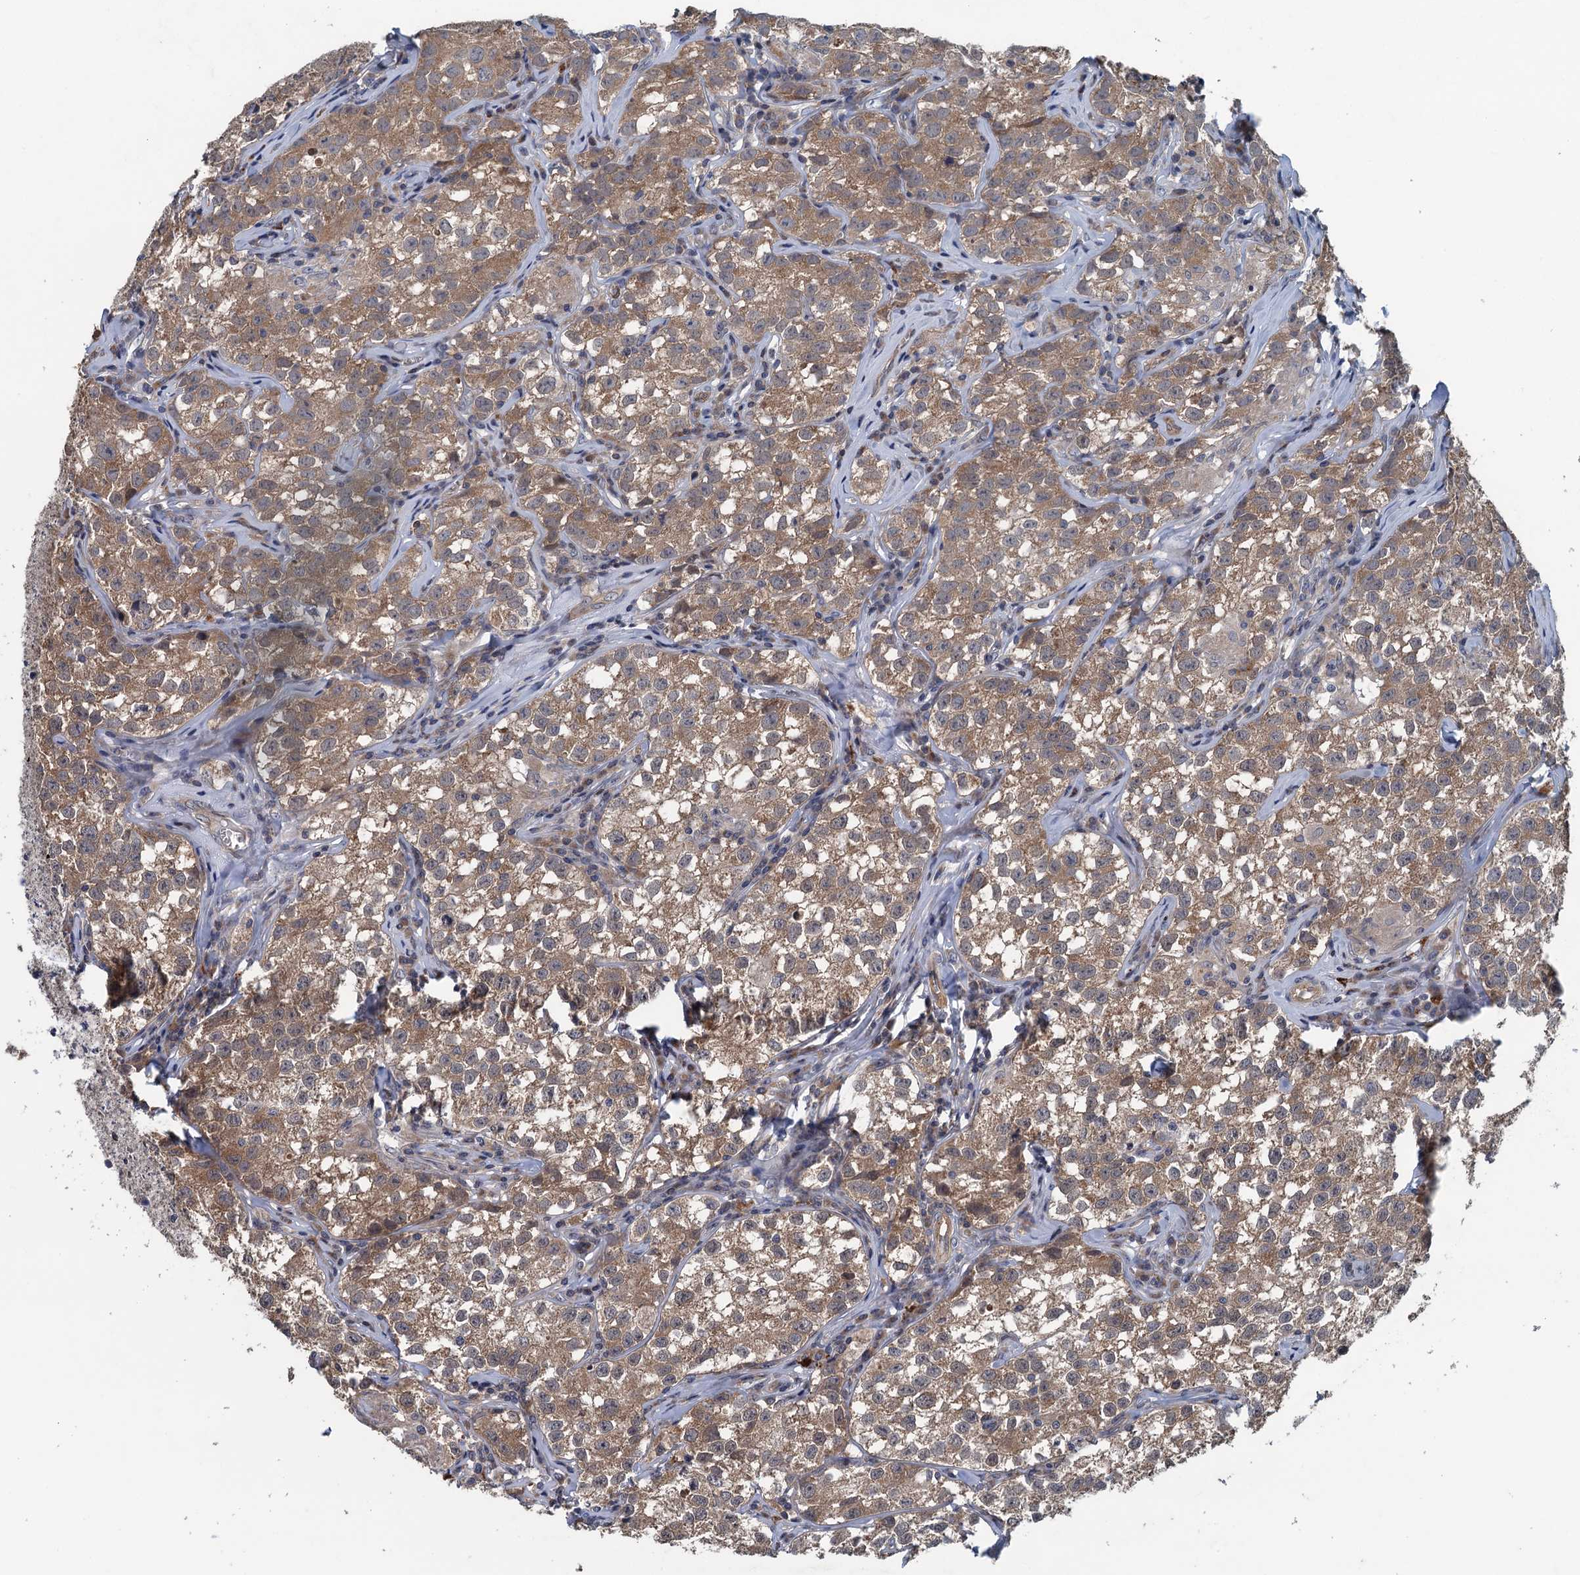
{"staining": {"intensity": "moderate", "quantity": ">75%", "location": "cytoplasmic/membranous"}, "tissue": "testis cancer", "cell_type": "Tumor cells", "image_type": "cancer", "snomed": [{"axis": "morphology", "description": "Seminoma, NOS"}, {"axis": "morphology", "description": "Carcinoma, Embryonal, NOS"}, {"axis": "topography", "description": "Testis"}], "caption": "This is an image of IHC staining of testis cancer, which shows moderate expression in the cytoplasmic/membranous of tumor cells.", "gene": "KBTBD8", "patient": {"sex": "male", "age": 43}}